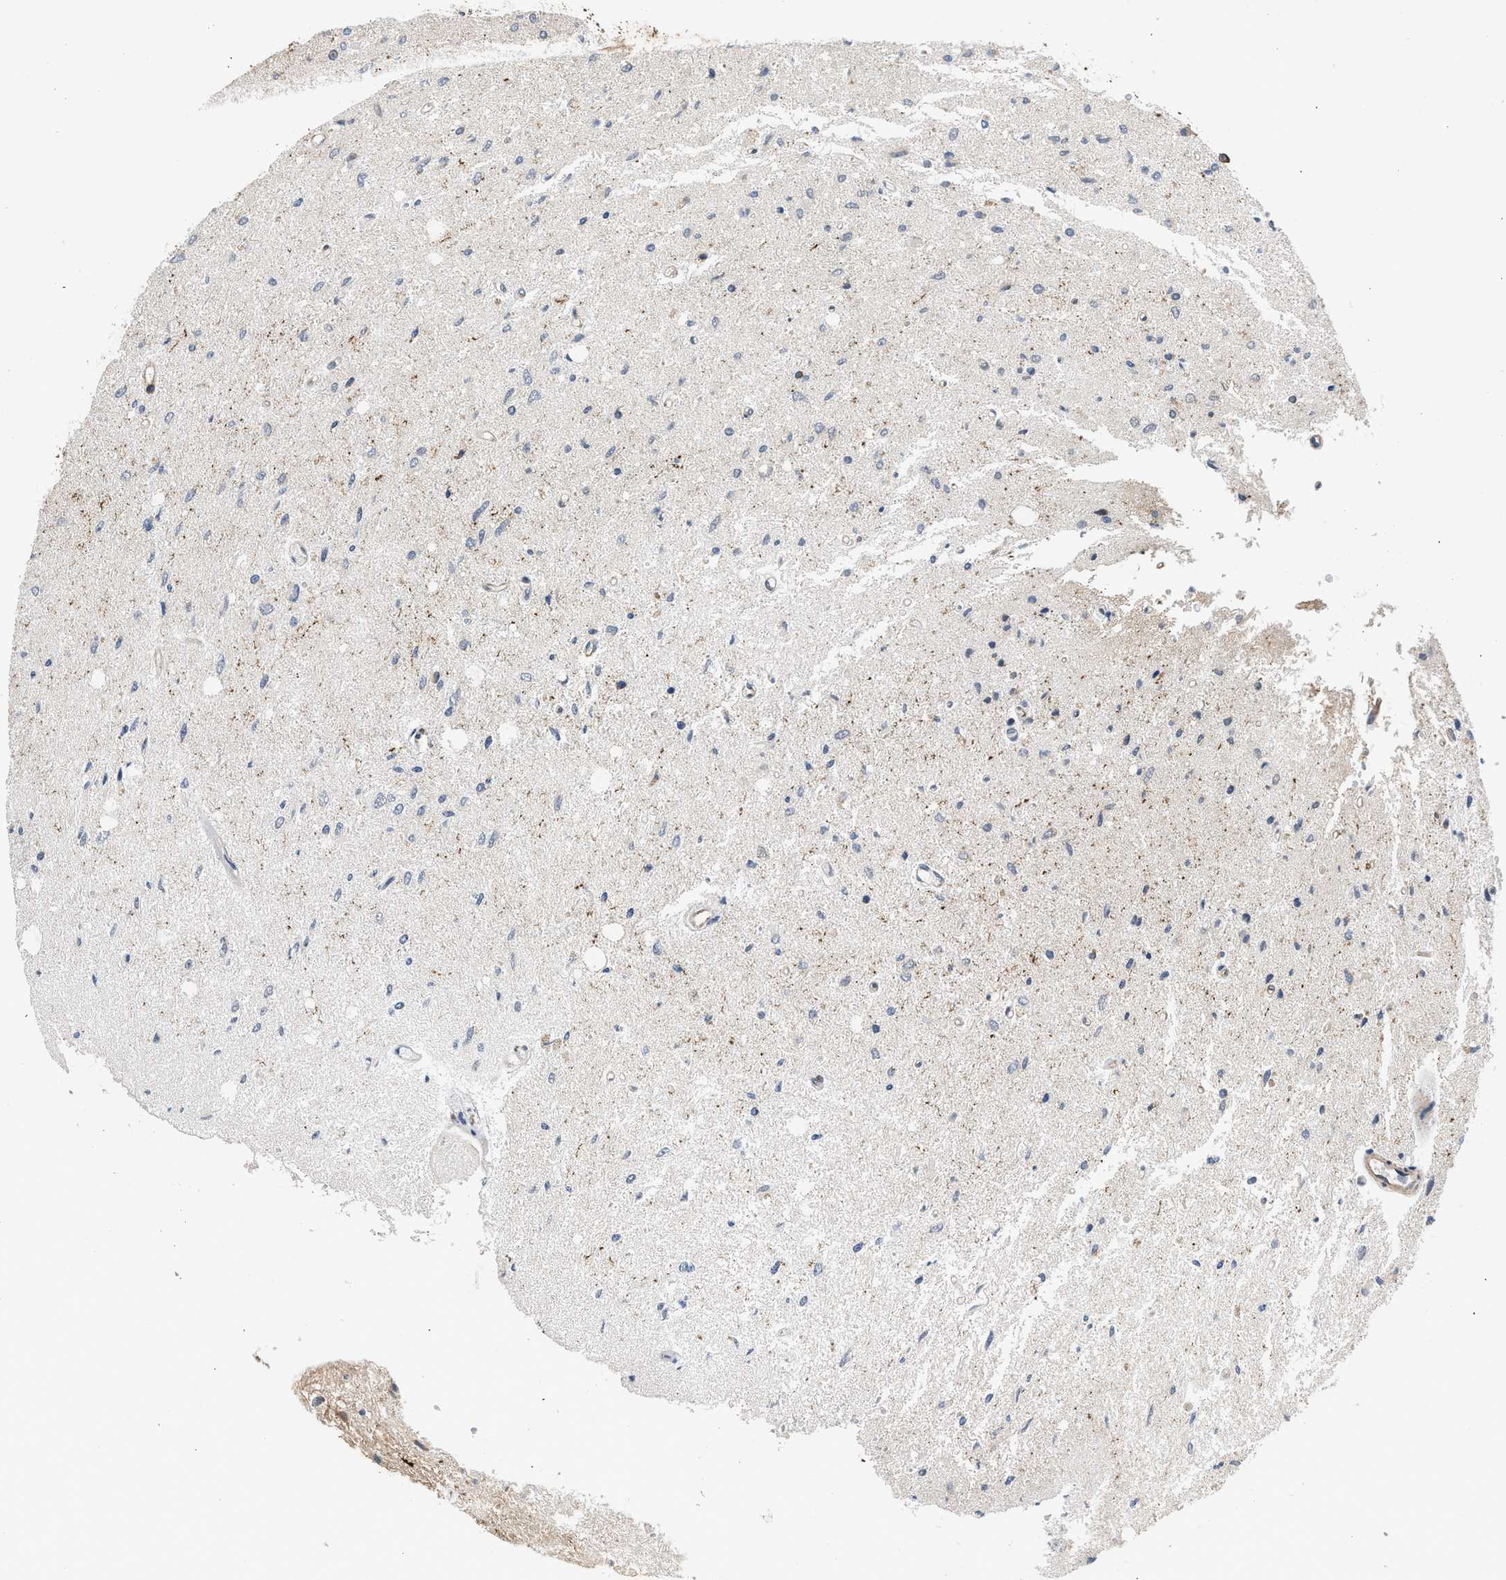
{"staining": {"intensity": "strong", "quantity": "<25%", "location": "cytoplasmic/membranous"}, "tissue": "glioma", "cell_type": "Tumor cells", "image_type": "cancer", "snomed": [{"axis": "morphology", "description": "Glioma, malignant, Low grade"}, {"axis": "topography", "description": "Brain"}], "caption": "Malignant glioma (low-grade) stained with a brown dye exhibits strong cytoplasmic/membranous positive staining in approximately <25% of tumor cells.", "gene": "POLG2", "patient": {"sex": "male", "age": 77}}